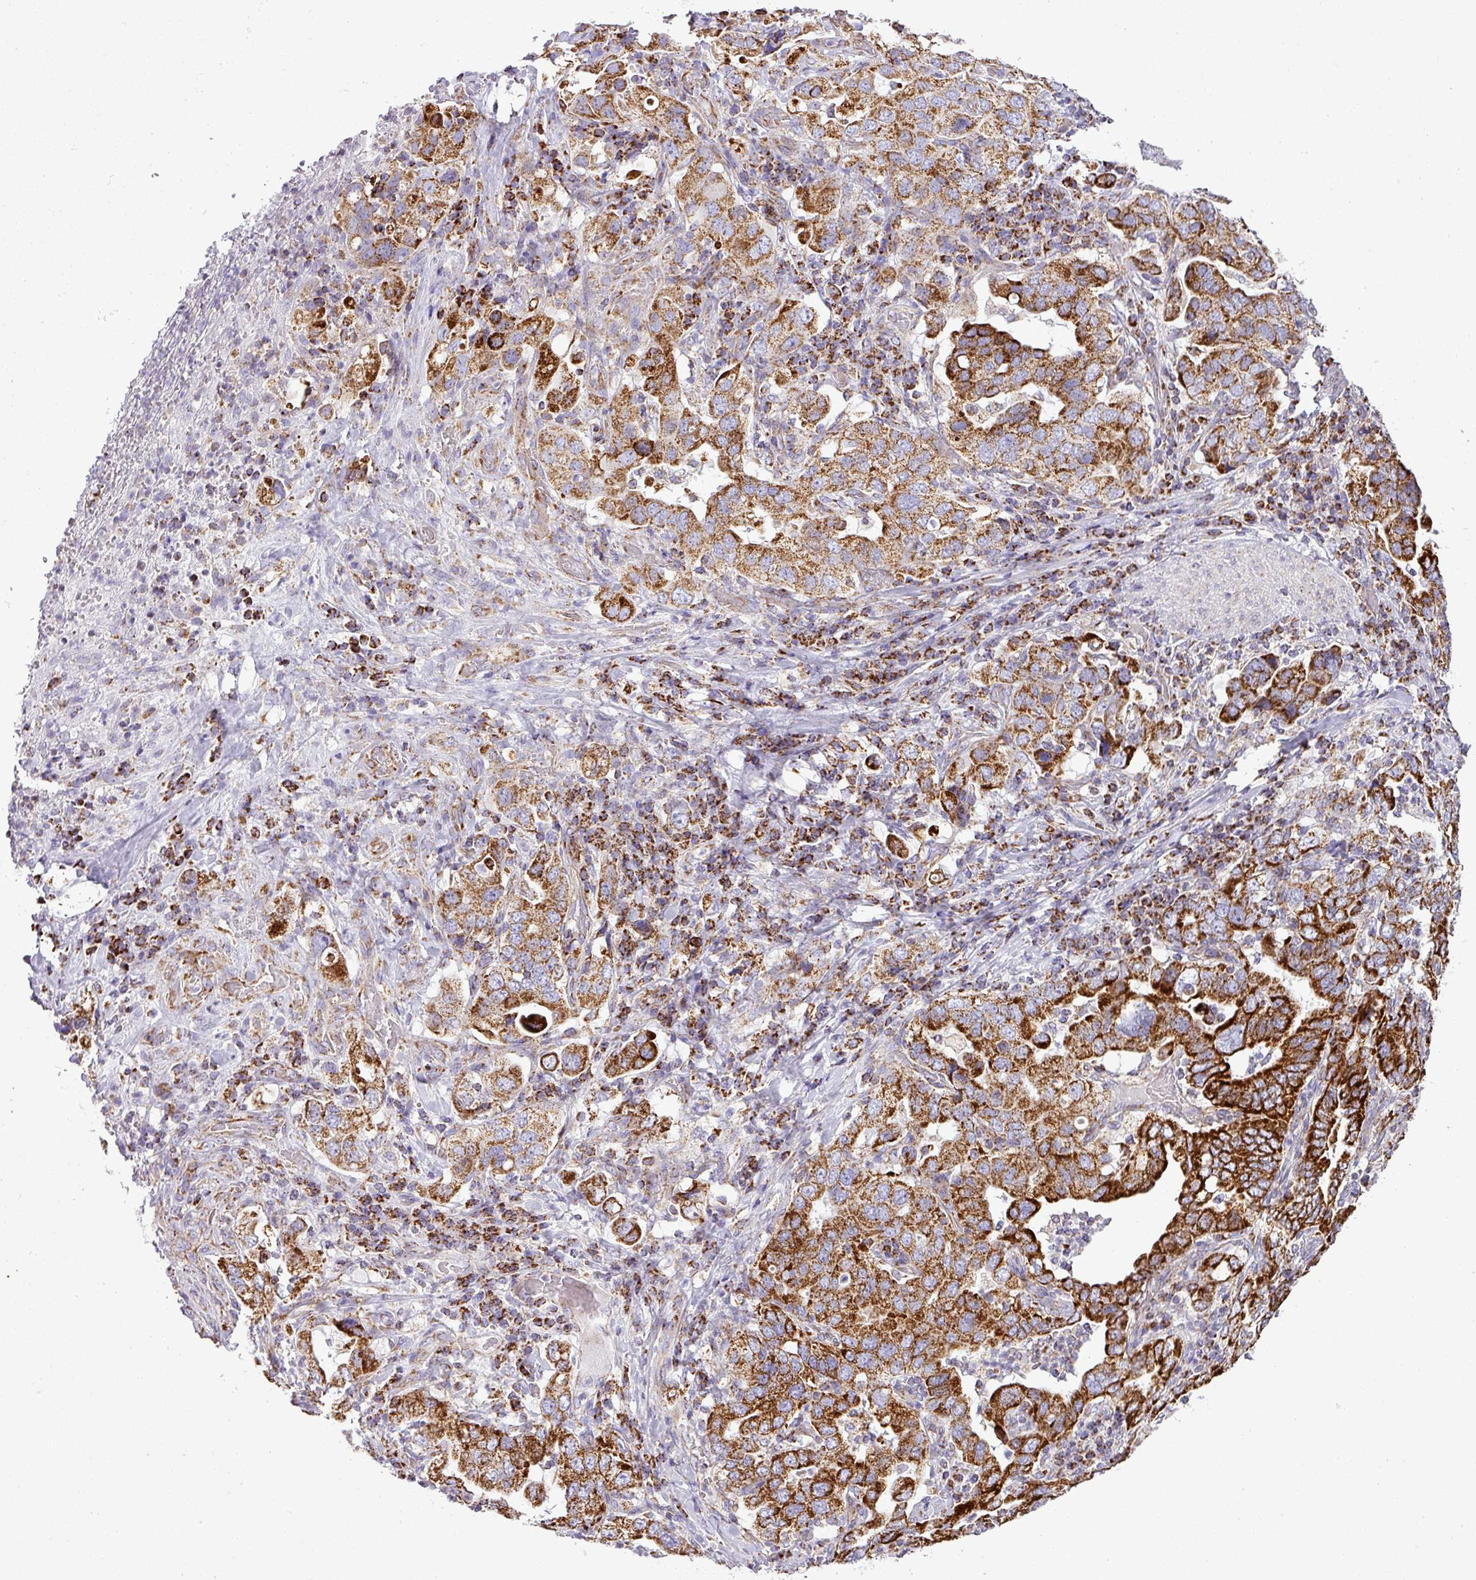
{"staining": {"intensity": "strong", "quantity": ">75%", "location": "cytoplasmic/membranous"}, "tissue": "stomach cancer", "cell_type": "Tumor cells", "image_type": "cancer", "snomed": [{"axis": "morphology", "description": "Adenocarcinoma, NOS"}, {"axis": "topography", "description": "Stomach, upper"}], "caption": "Immunohistochemical staining of human stomach adenocarcinoma reveals strong cytoplasmic/membranous protein staining in about >75% of tumor cells.", "gene": "ZNF81", "patient": {"sex": "male", "age": 62}}